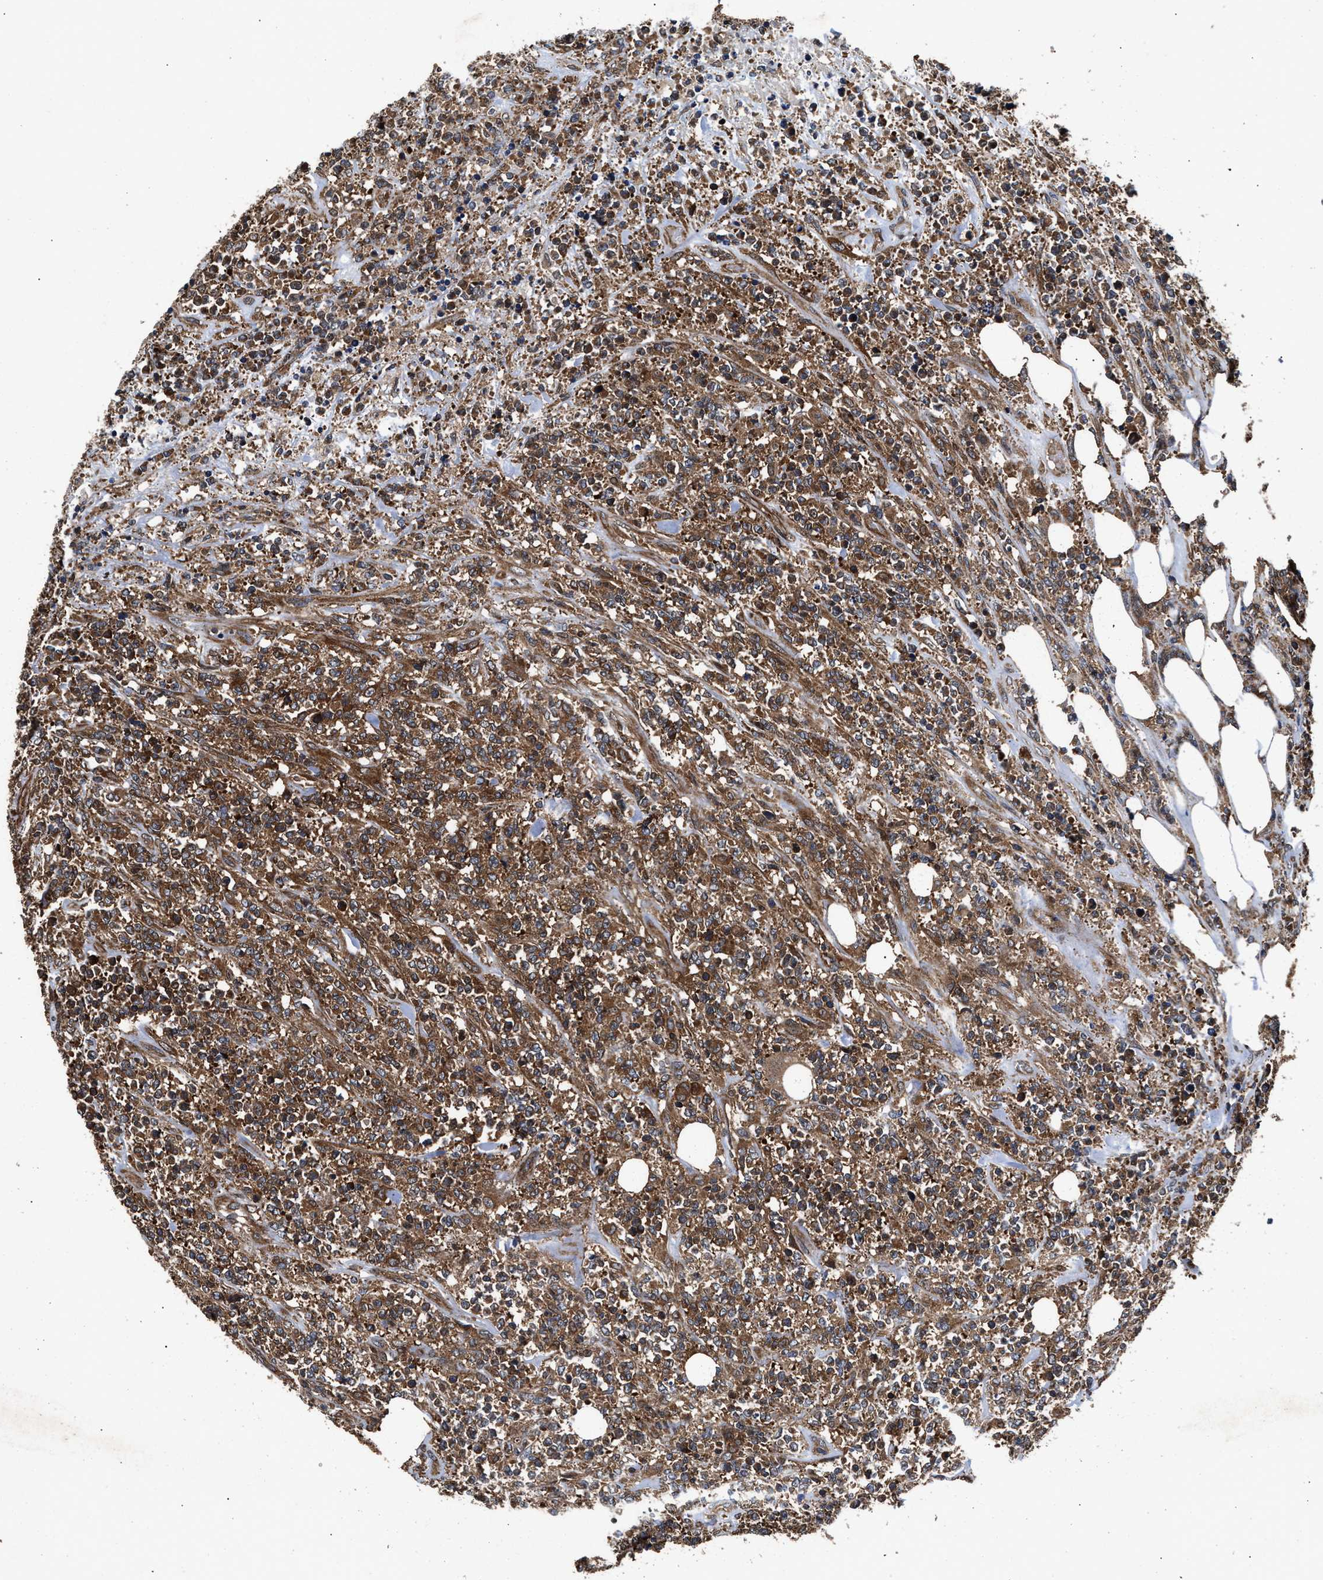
{"staining": {"intensity": "moderate", "quantity": ">75%", "location": "cytoplasmic/membranous"}, "tissue": "lymphoma", "cell_type": "Tumor cells", "image_type": "cancer", "snomed": [{"axis": "morphology", "description": "Malignant lymphoma, non-Hodgkin's type, High grade"}, {"axis": "topography", "description": "Soft tissue"}], "caption": "Lymphoma was stained to show a protein in brown. There is medium levels of moderate cytoplasmic/membranous positivity in about >75% of tumor cells. (DAB IHC, brown staining for protein, blue staining for nuclei).", "gene": "NFKB2", "patient": {"sex": "male", "age": 18}}